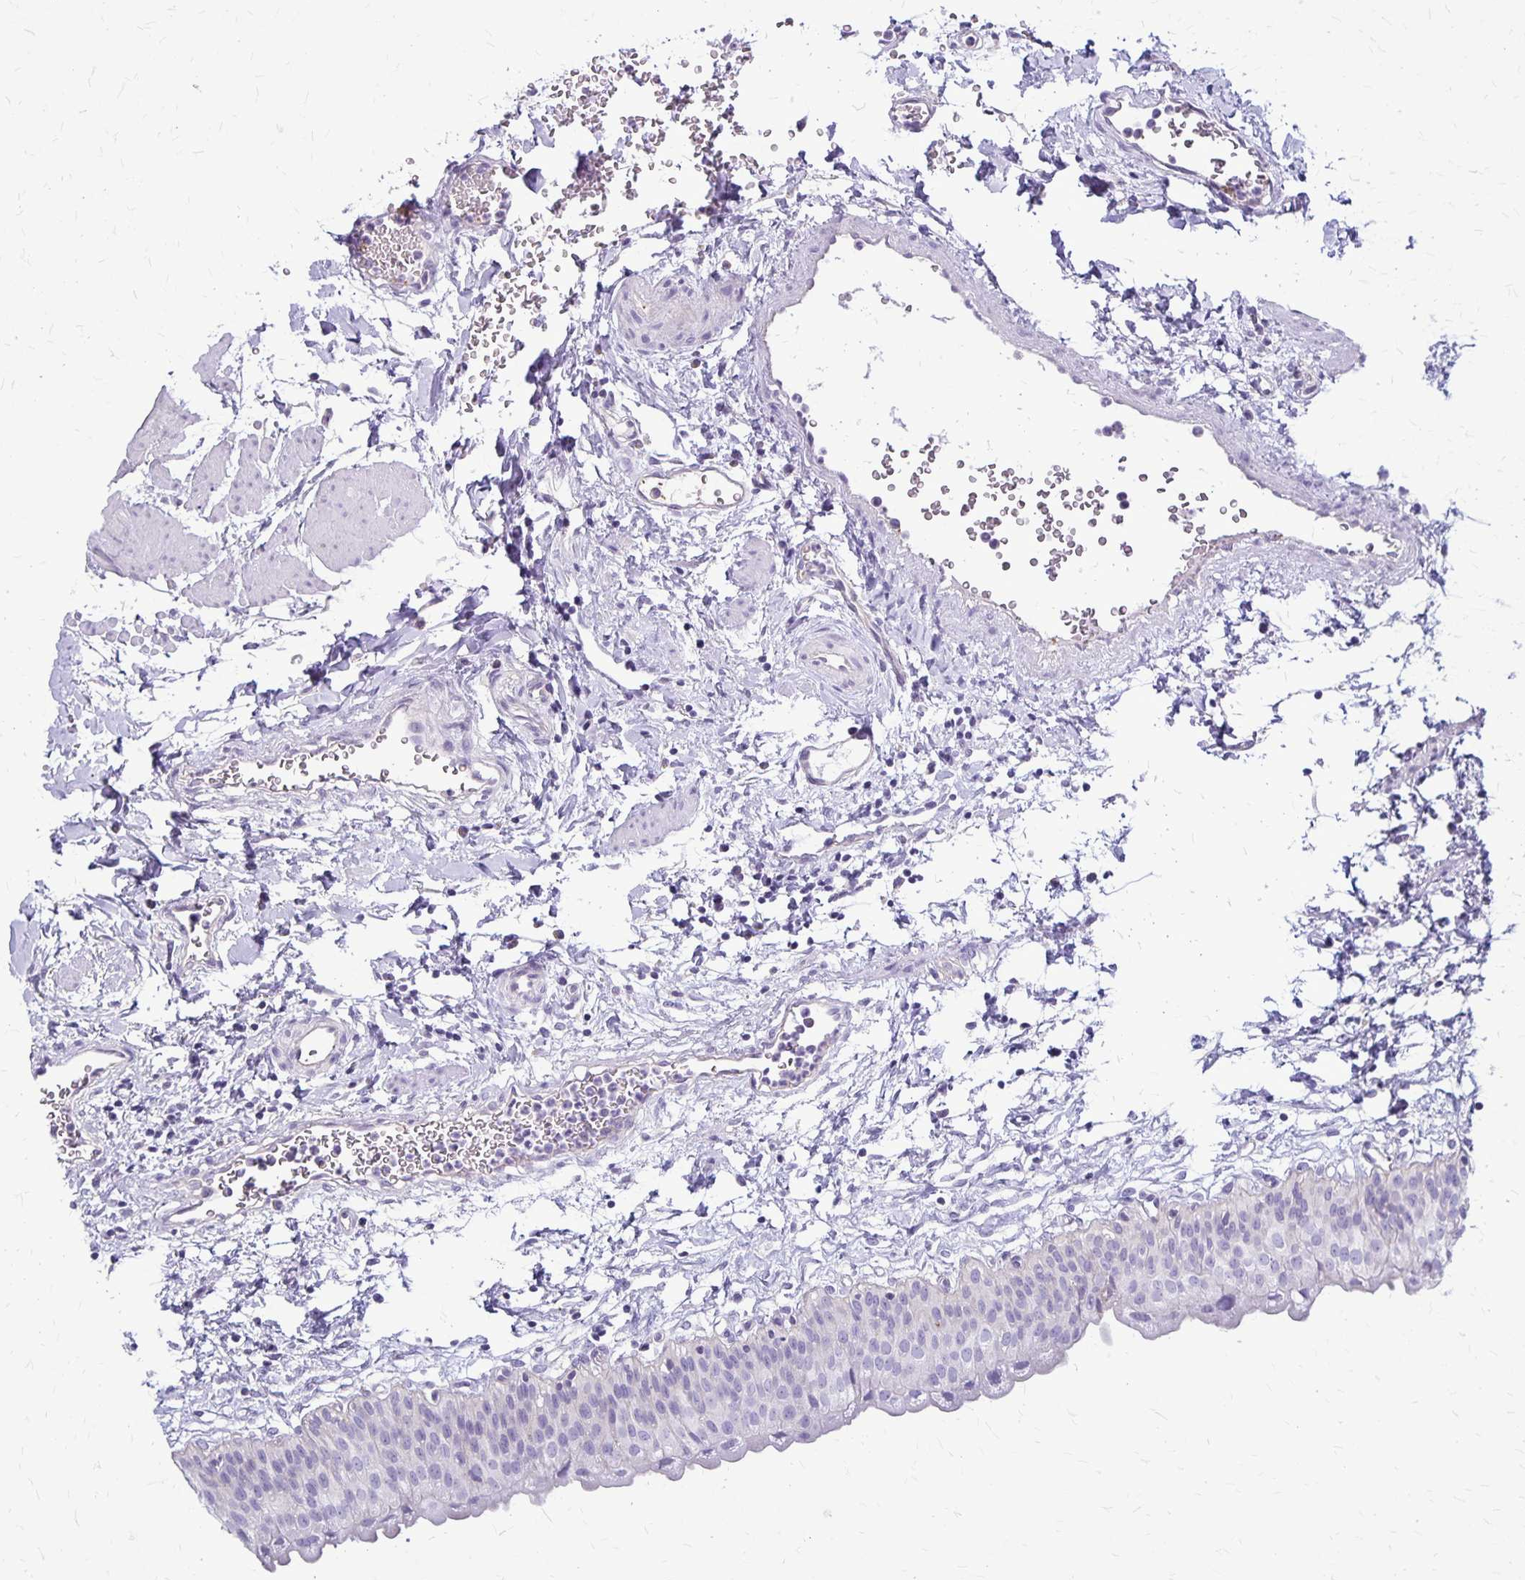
{"staining": {"intensity": "negative", "quantity": "none", "location": "none"}, "tissue": "urinary bladder", "cell_type": "Urothelial cells", "image_type": "normal", "snomed": [{"axis": "morphology", "description": "Normal tissue, NOS"}, {"axis": "topography", "description": "Urinary bladder"}], "caption": "DAB (3,3'-diaminobenzidine) immunohistochemical staining of unremarkable urinary bladder shows no significant expression in urothelial cells. (DAB IHC with hematoxylin counter stain).", "gene": "GP9", "patient": {"sex": "male", "age": 55}}